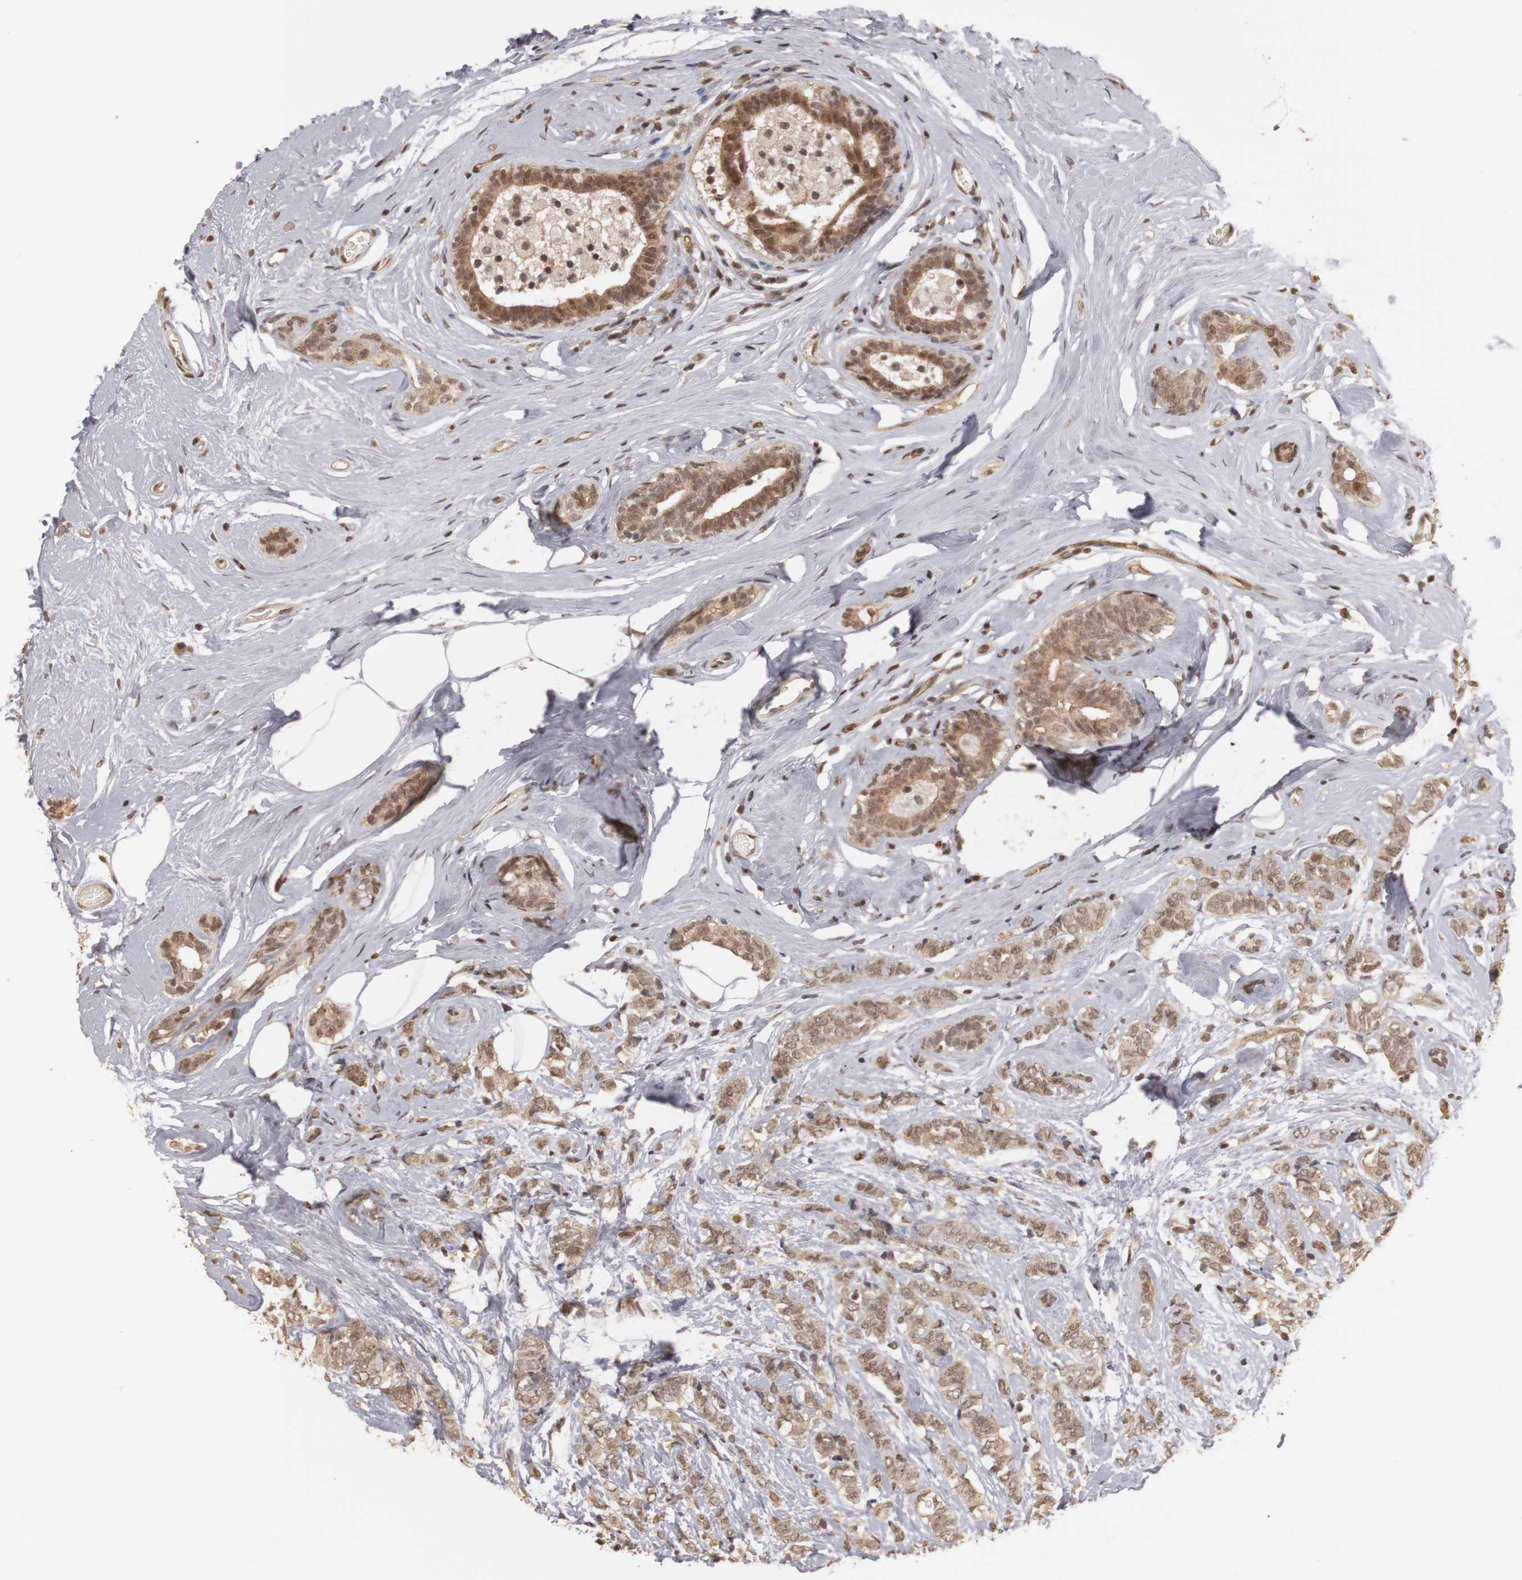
{"staining": {"intensity": "weak", "quantity": ">75%", "location": "cytoplasmic/membranous,nuclear"}, "tissue": "breast cancer", "cell_type": "Tumor cells", "image_type": "cancer", "snomed": [{"axis": "morphology", "description": "Lobular carcinoma"}, {"axis": "topography", "description": "Breast"}], "caption": "Immunohistochemistry (DAB (3,3'-diaminobenzidine)) staining of lobular carcinoma (breast) displays weak cytoplasmic/membranous and nuclear protein expression in about >75% of tumor cells.", "gene": "PLEKHA1", "patient": {"sex": "female", "age": 60}}